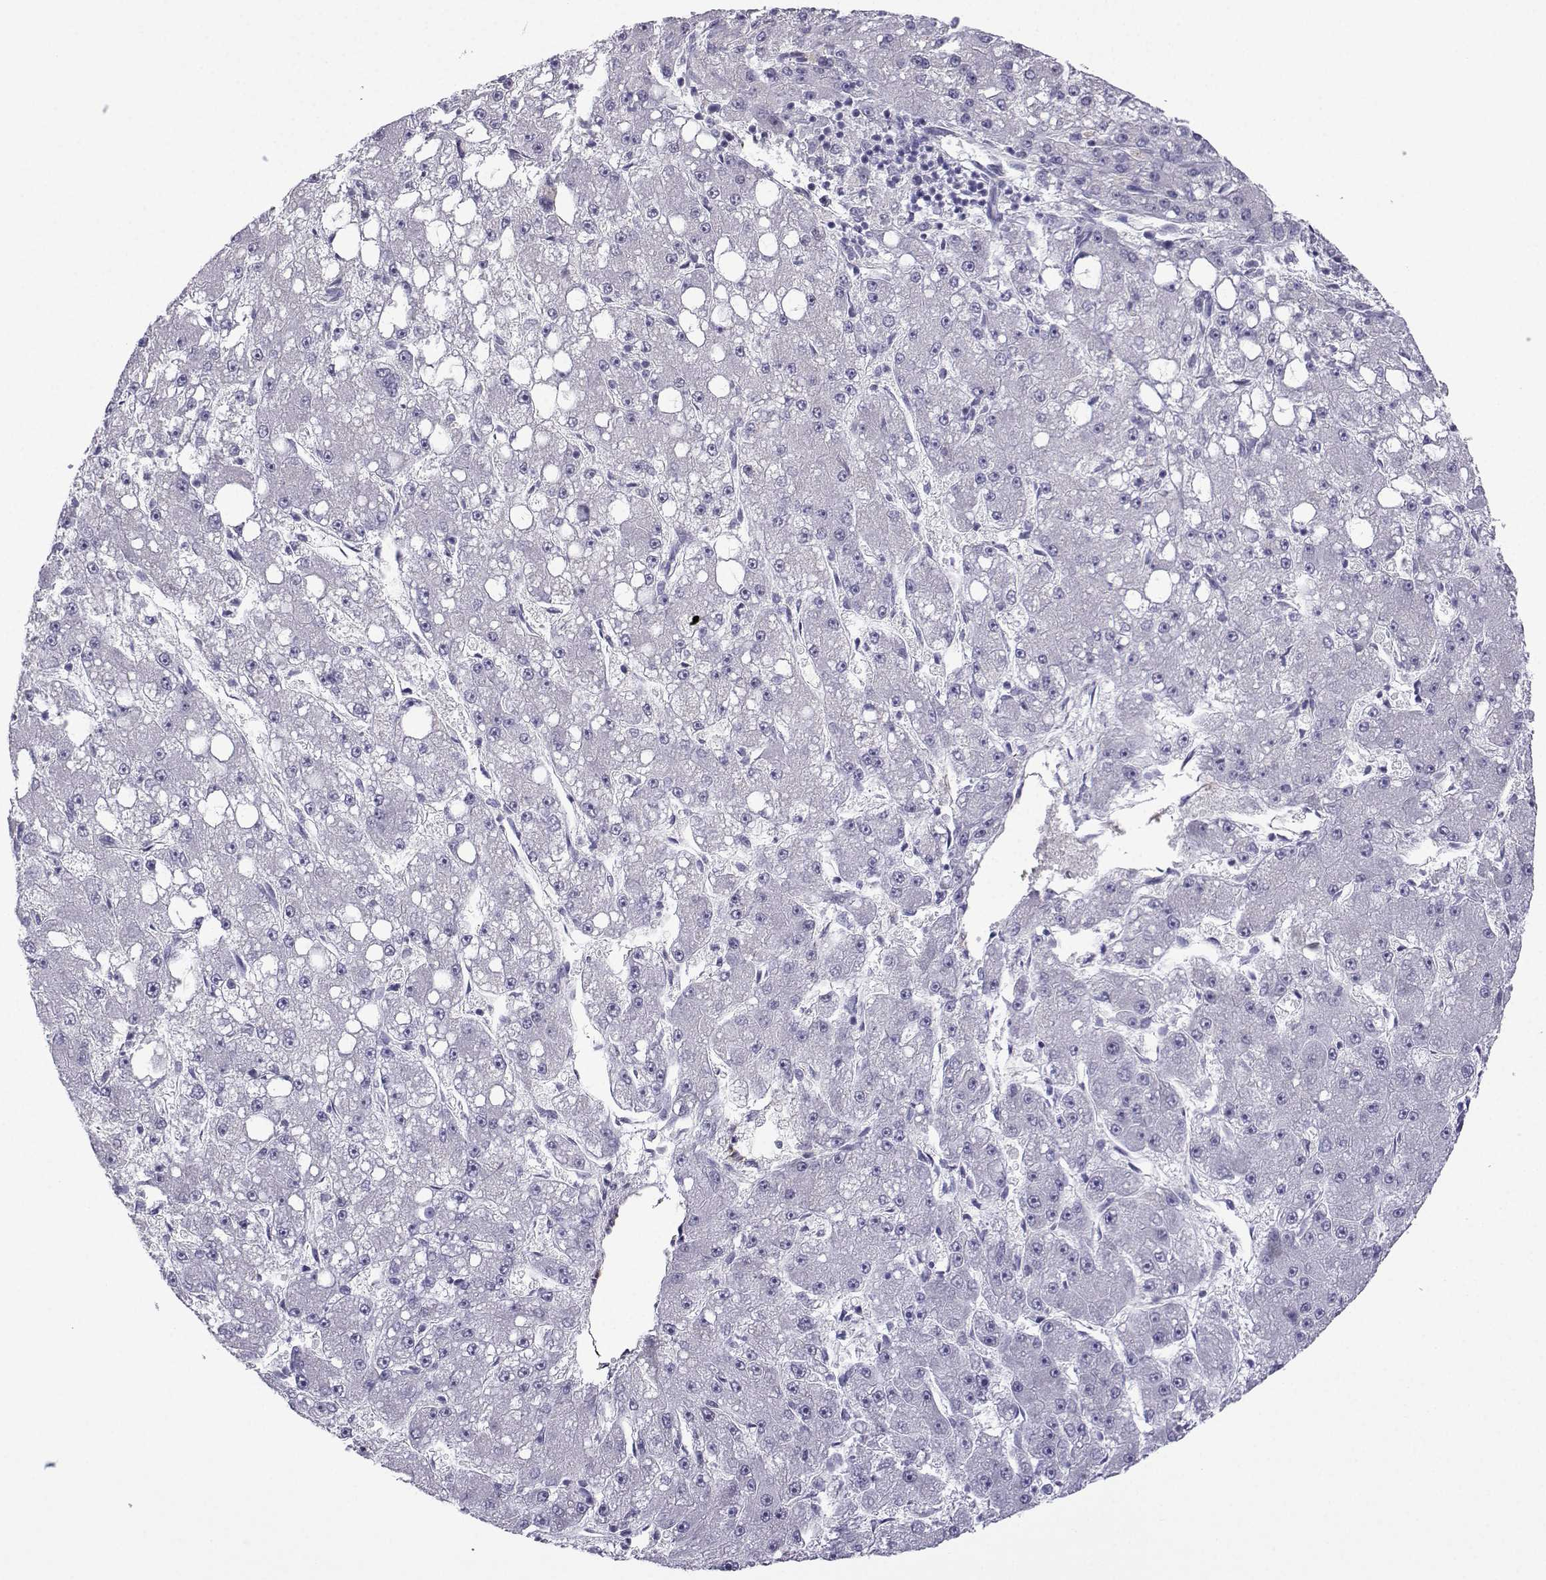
{"staining": {"intensity": "negative", "quantity": "none", "location": "none"}, "tissue": "liver cancer", "cell_type": "Tumor cells", "image_type": "cancer", "snomed": [{"axis": "morphology", "description": "Carcinoma, Hepatocellular, NOS"}, {"axis": "topography", "description": "Liver"}], "caption": "Tumor cells show no significant expression in hepatocellular carcinoma (liver). (DAB (3,3'-diaminobenzidine) IHC, high magnification).", "gene": "SPACA7", "patient": {"sex": "male", "age": 67}}